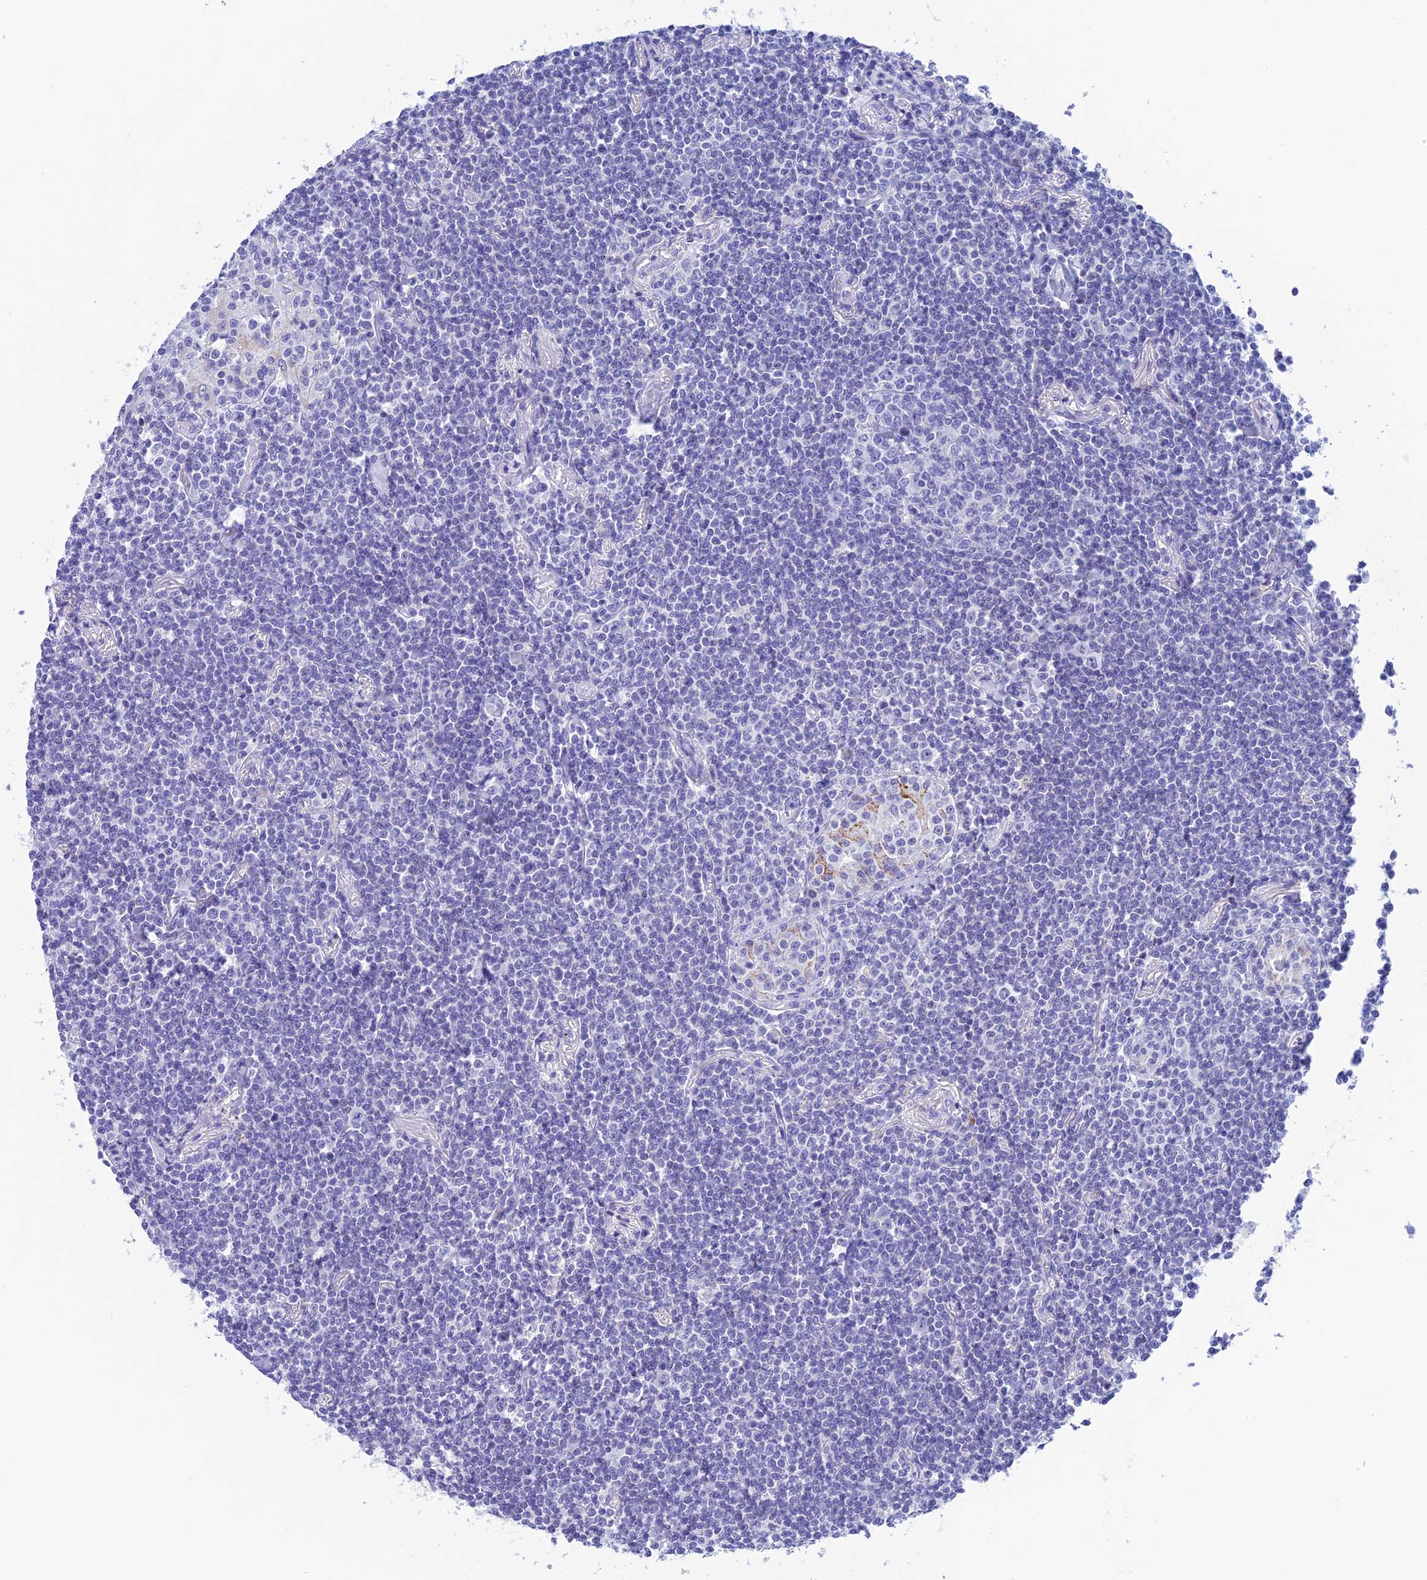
{"staining": {"intensity": "negative", "quantity": "none", "location": "none"}, "tissue": "lymphoma", "cell_type": "Tumor cells", "image_type": "cancer", "snomed": [{"axis": "morphology", "description": "Malignant lymphoma, non-Hodgkin's type, Low grade"}, {"axis": "topography", "description": "Lung"}], "caption": "IHC of human low-grade malignant lymphoma, non-Hodgkin's type exhibits no expression in tumor cells.", "gene": "NXPE4", "patient": {"sex": "female", "age": 71}}